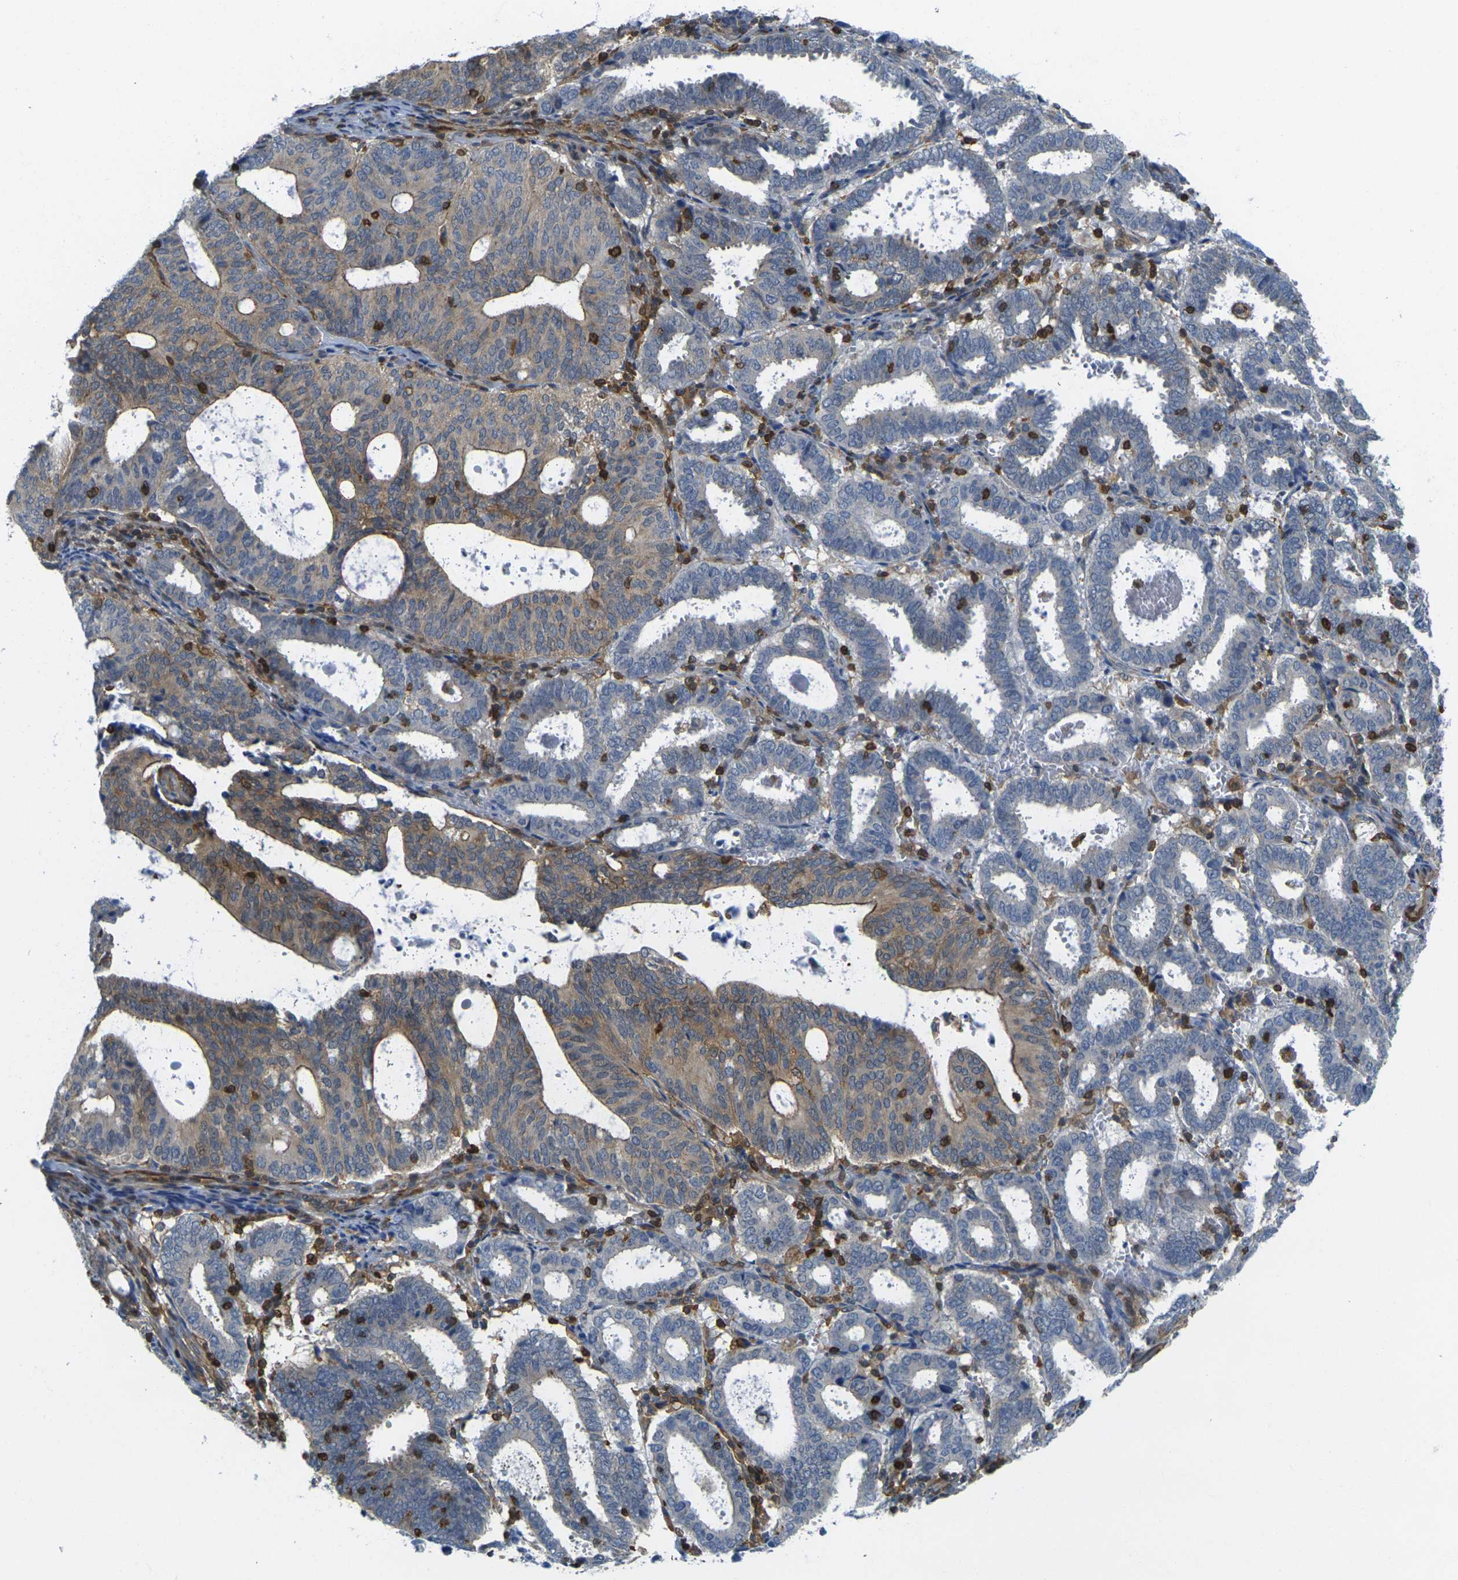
{"staining": {"intensity": "moderate", "quantity": "<25%", "location": "cytoplasmic/membranous"}, "tissue": "endometrial cancer", "cell_type": "Tumor cells", "image_type": "cancer", "snomed": [{"axis": "morphology", "description": "Adenocarcinoma, NOS"}, {"axis": "topography", "description": "Uterus"}], "caption": "Protein analysis of endometrial adenocarcinoma tissue shows moderate cytoplasmic/membranous positivity in approximately <25% of tumor cells.", "gene": "LASP1", "patient": {"sex": "female", "age": 83}}